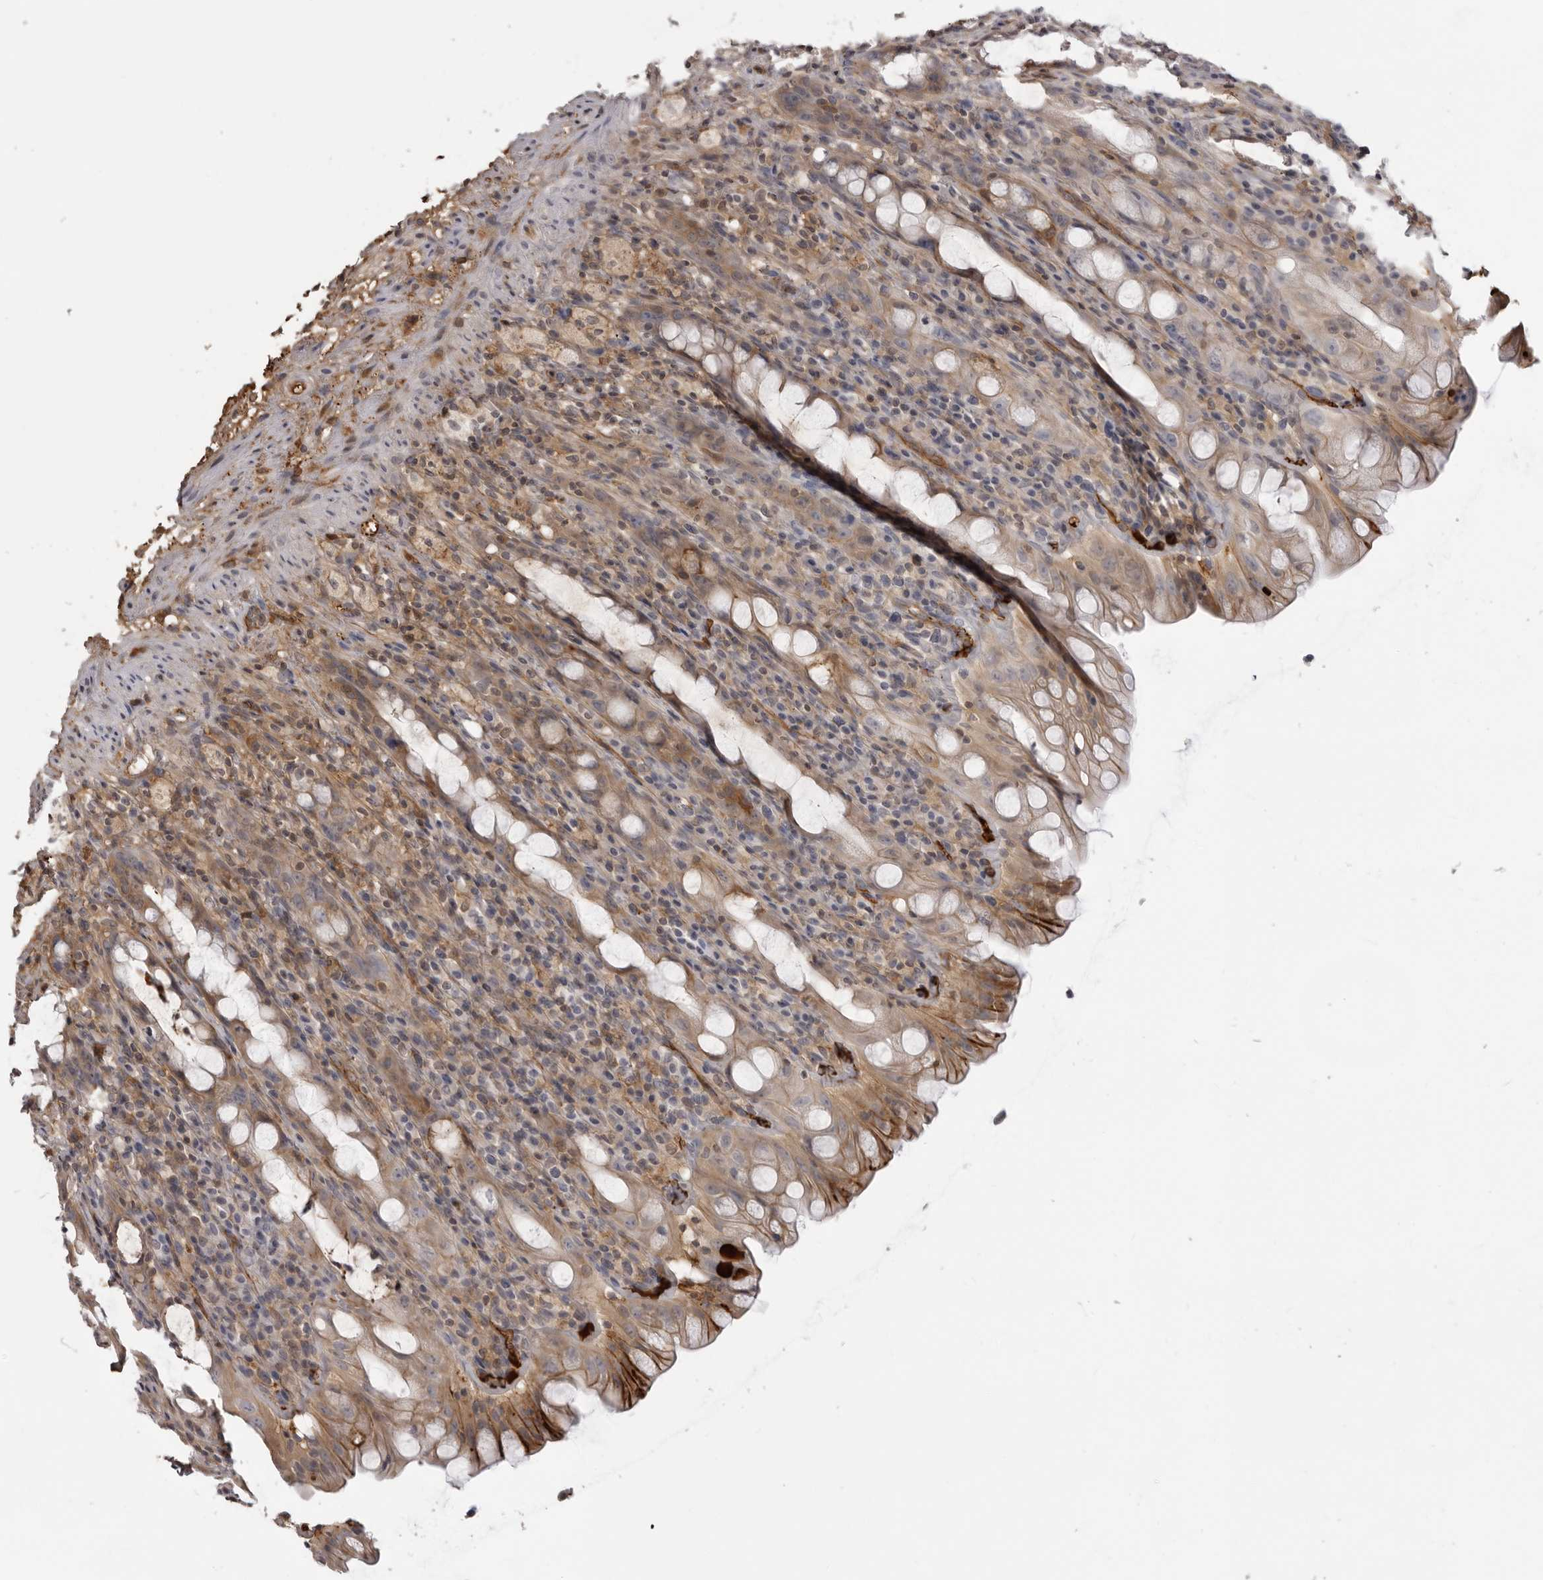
{"staining": {"intensity": "moderate", "quantity": "<25%", "location": "cytoplasmic/membranous"}, "tissue": "rectum", "cell_type": "Glandular cells", "image_type": "normal", "snomed": [{"axis": "morphology", "description": "Normal tissue, NOS"}, {"axis": "topography", "description": "Rectum"}], "caption": "This photomicrograph exhibits immunohistochemistry staining of benign rectum, with low moderate cytoplasmic/membranous expression in approximately <25% of glandular cells.", "gene": "PLEKHF2", "patient": {"sex": "male", "age": 44}}